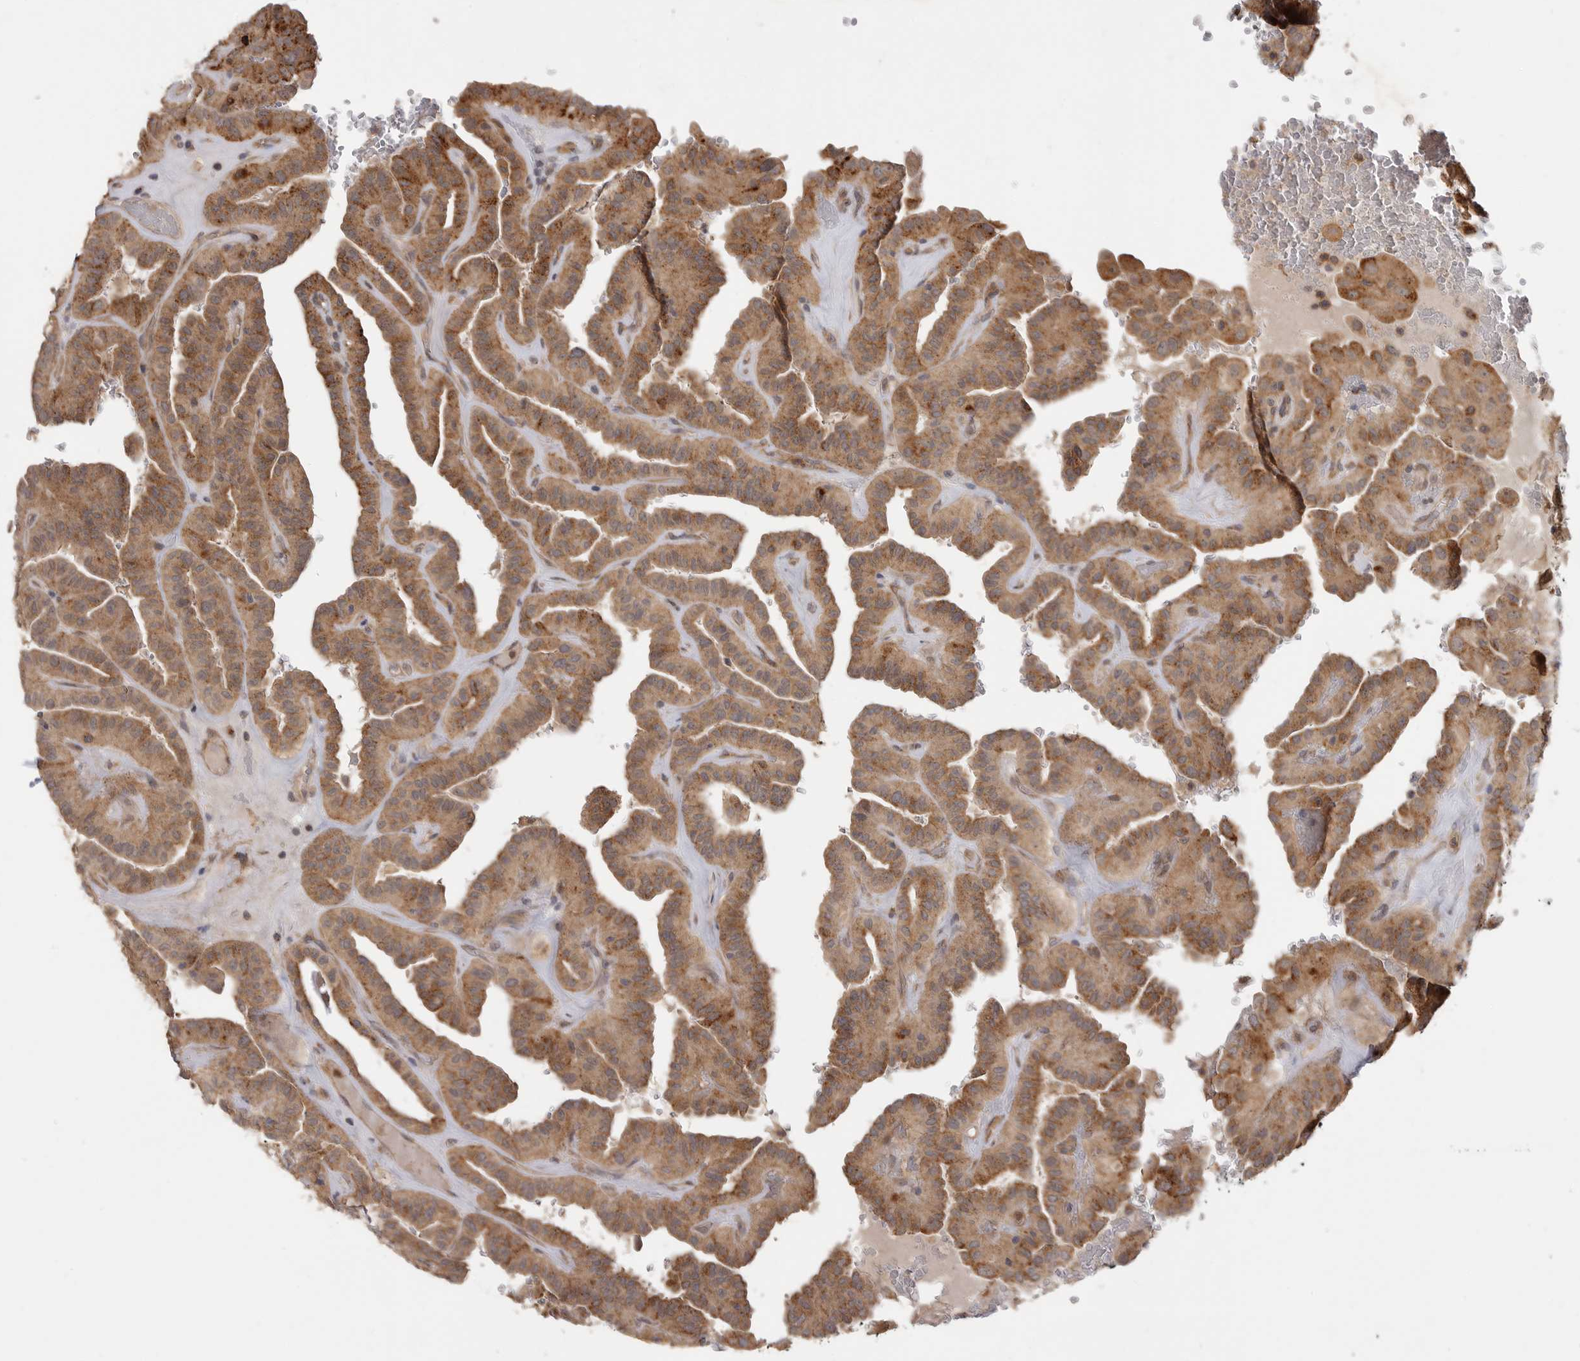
{"staining": {"intensity": "moderate", "quantity": ">75%", "location": "cytoplasmic/membranous"}, "tissue": "thyroid cancer", "cell_type": "Tumor cells", "image_type": "cancer", "snomed": [{"axis": "morphology", "description": "Papillary adenocarcinoma, NOS"}, {"axis": "topography", "description": "Thyroid gland"}], "caption": "Tumor cells show medium levels of moderate cytoplasmic/membranous staining in about >75% of cells in papillary adenocarcinoma (thyroid).", "gene": "ZNF232", "patient": {"sex": "male", "age": 77}}